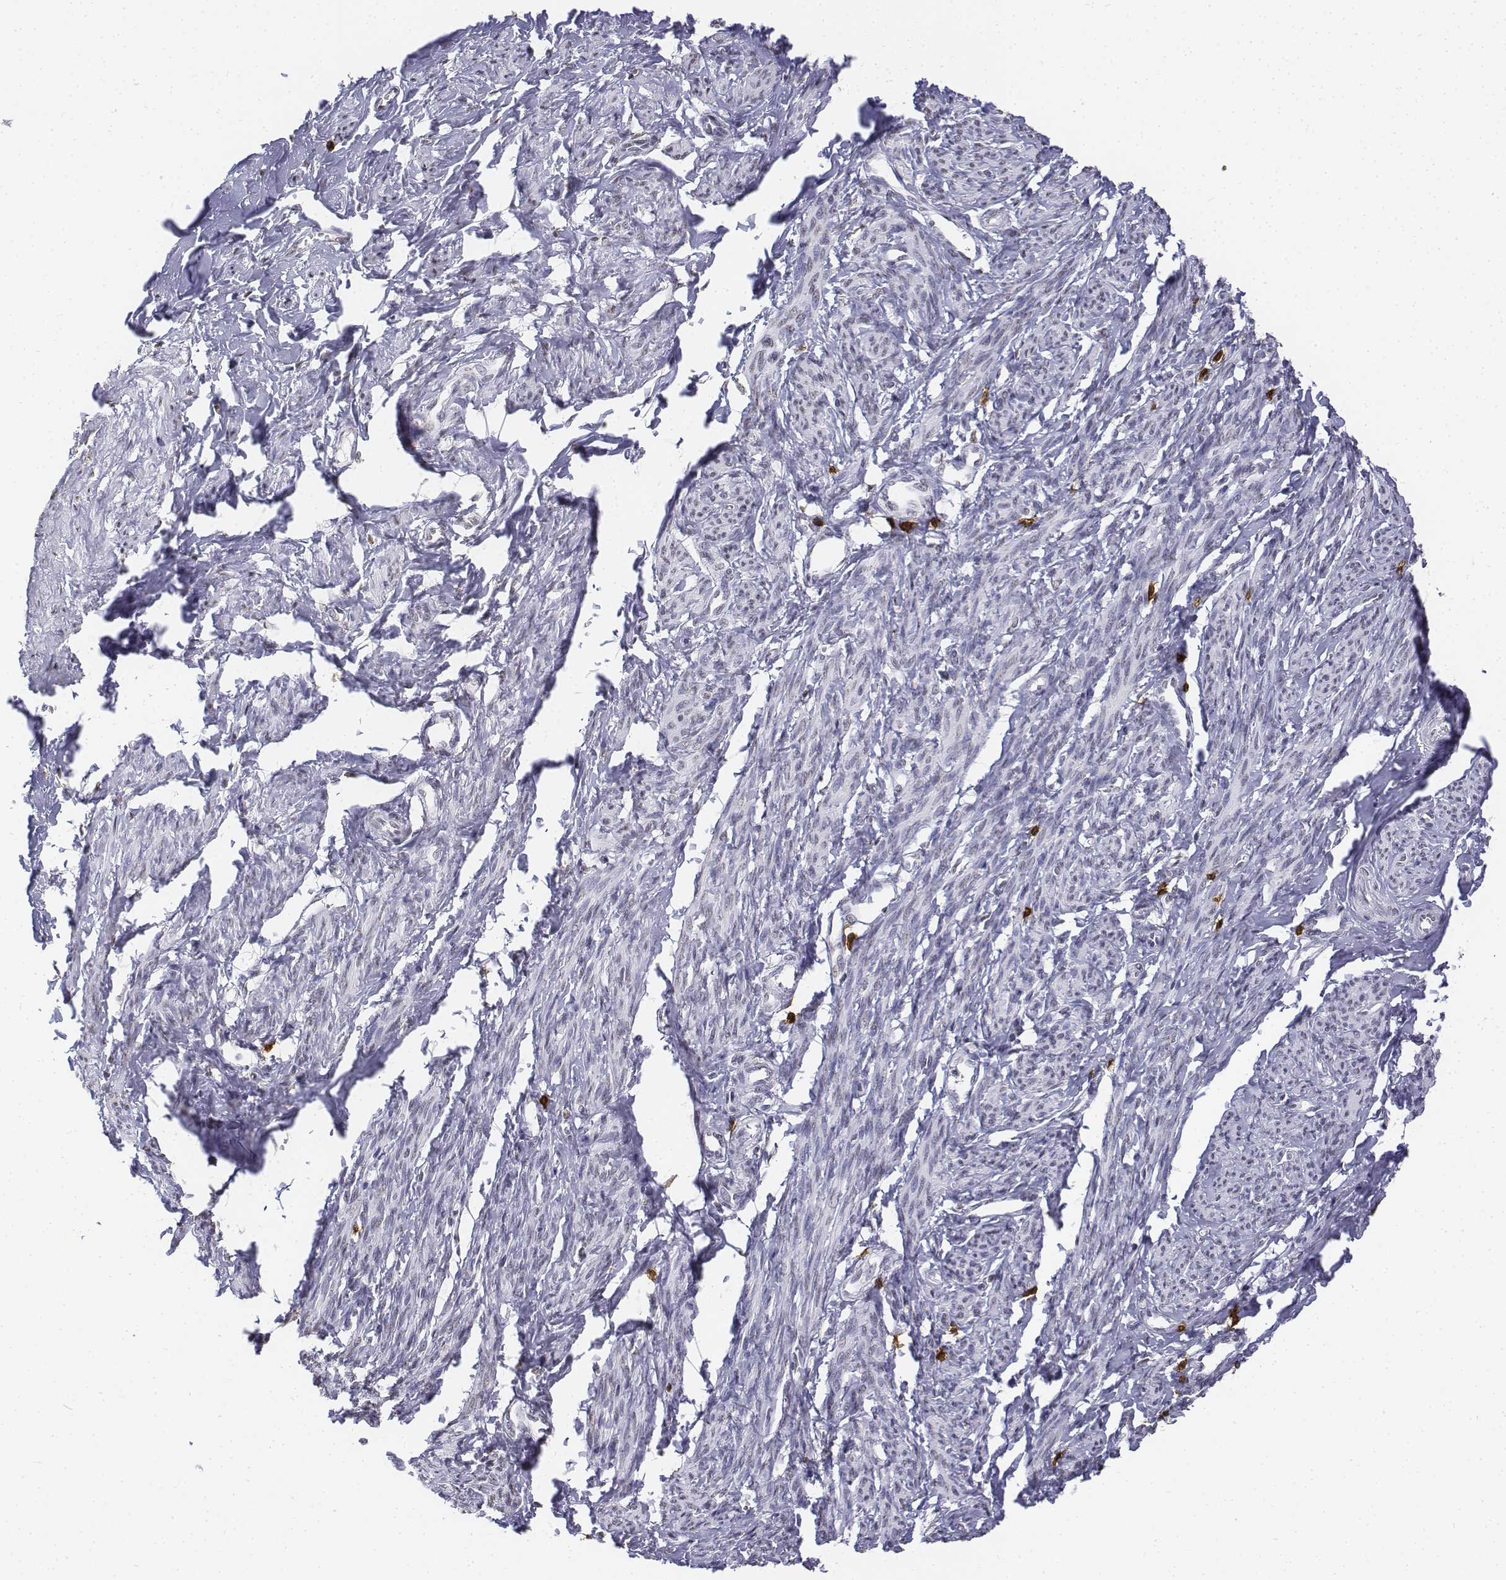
{"staining": {"intensity": "weak", "quantity": "<25%", "location": "nuclear"}, "tissue": "smooth muscle", "cell_type": "Smooth muscle cells", "image_type": "normal", "snomed": [{"axis": "morphology", "description": "Normal tissue, NOS"}, {"axis": "topography", "description": "Smooth muscle"}], "caption": "Smooth muscle stained for a protein using immunohistochemistry (IHC) shows no positivity smooth muscle cells.", "gene": "CD3E", "patient": {"sex": "female", "age": 65}}